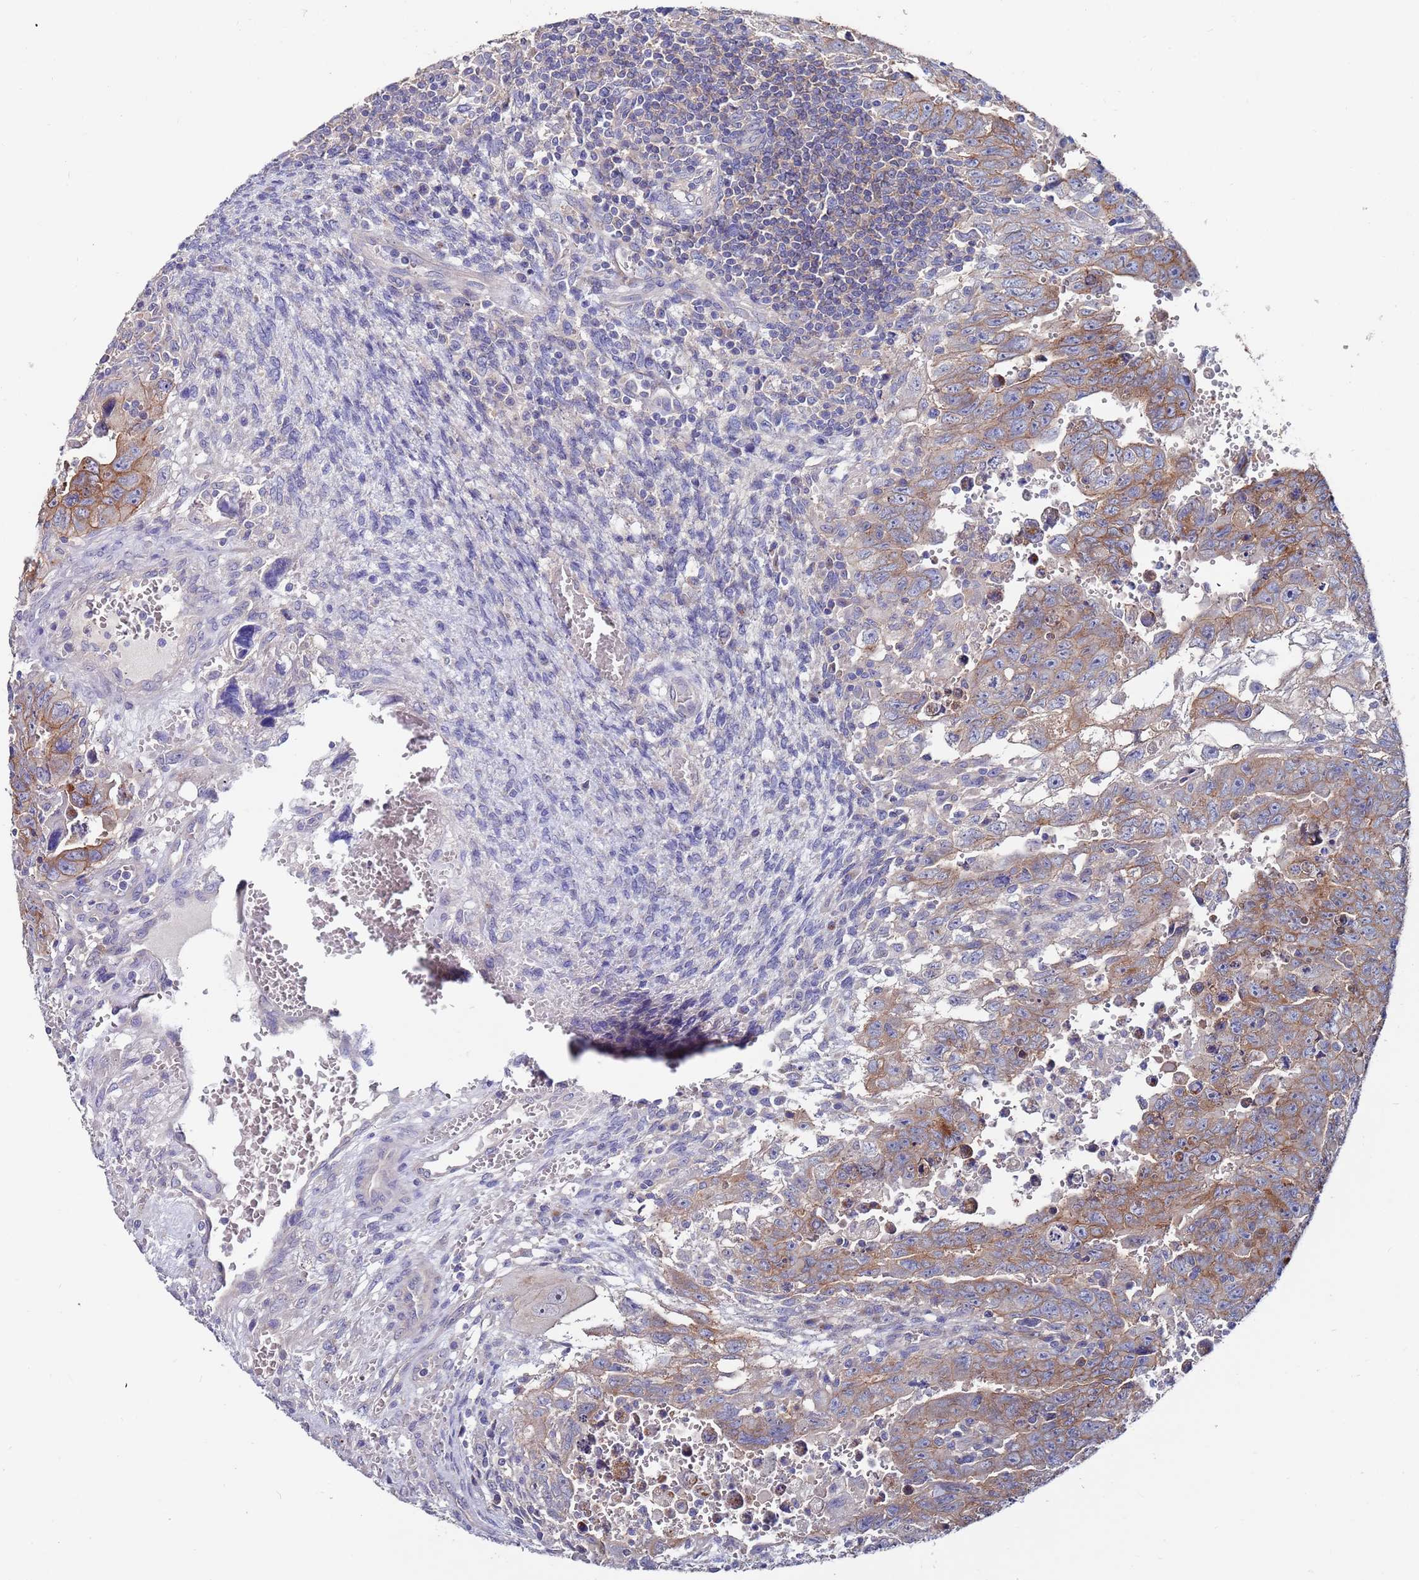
{"staining": {"intensity": "weak", "quantity": "25%-75%", "location": "cytoplasmic/membranous"}, "tissue": "testis cancer", "cell_type": "Tumor cells", "image_type": "cancer", "snomed": [{"axis": "morphology", "description": "Carcinoma, Embryonal, NOS"}, {"axis": "topography", "description": "Testis"}], "caption": "Brown immunohistochemical staining in human testis cancer reveals weak cytoplasmic/membranous expression in approximately 25%-75% of tumor cells.", "gene": "KRTCAP3", "patient": {"sex": "male", "age": 28}}